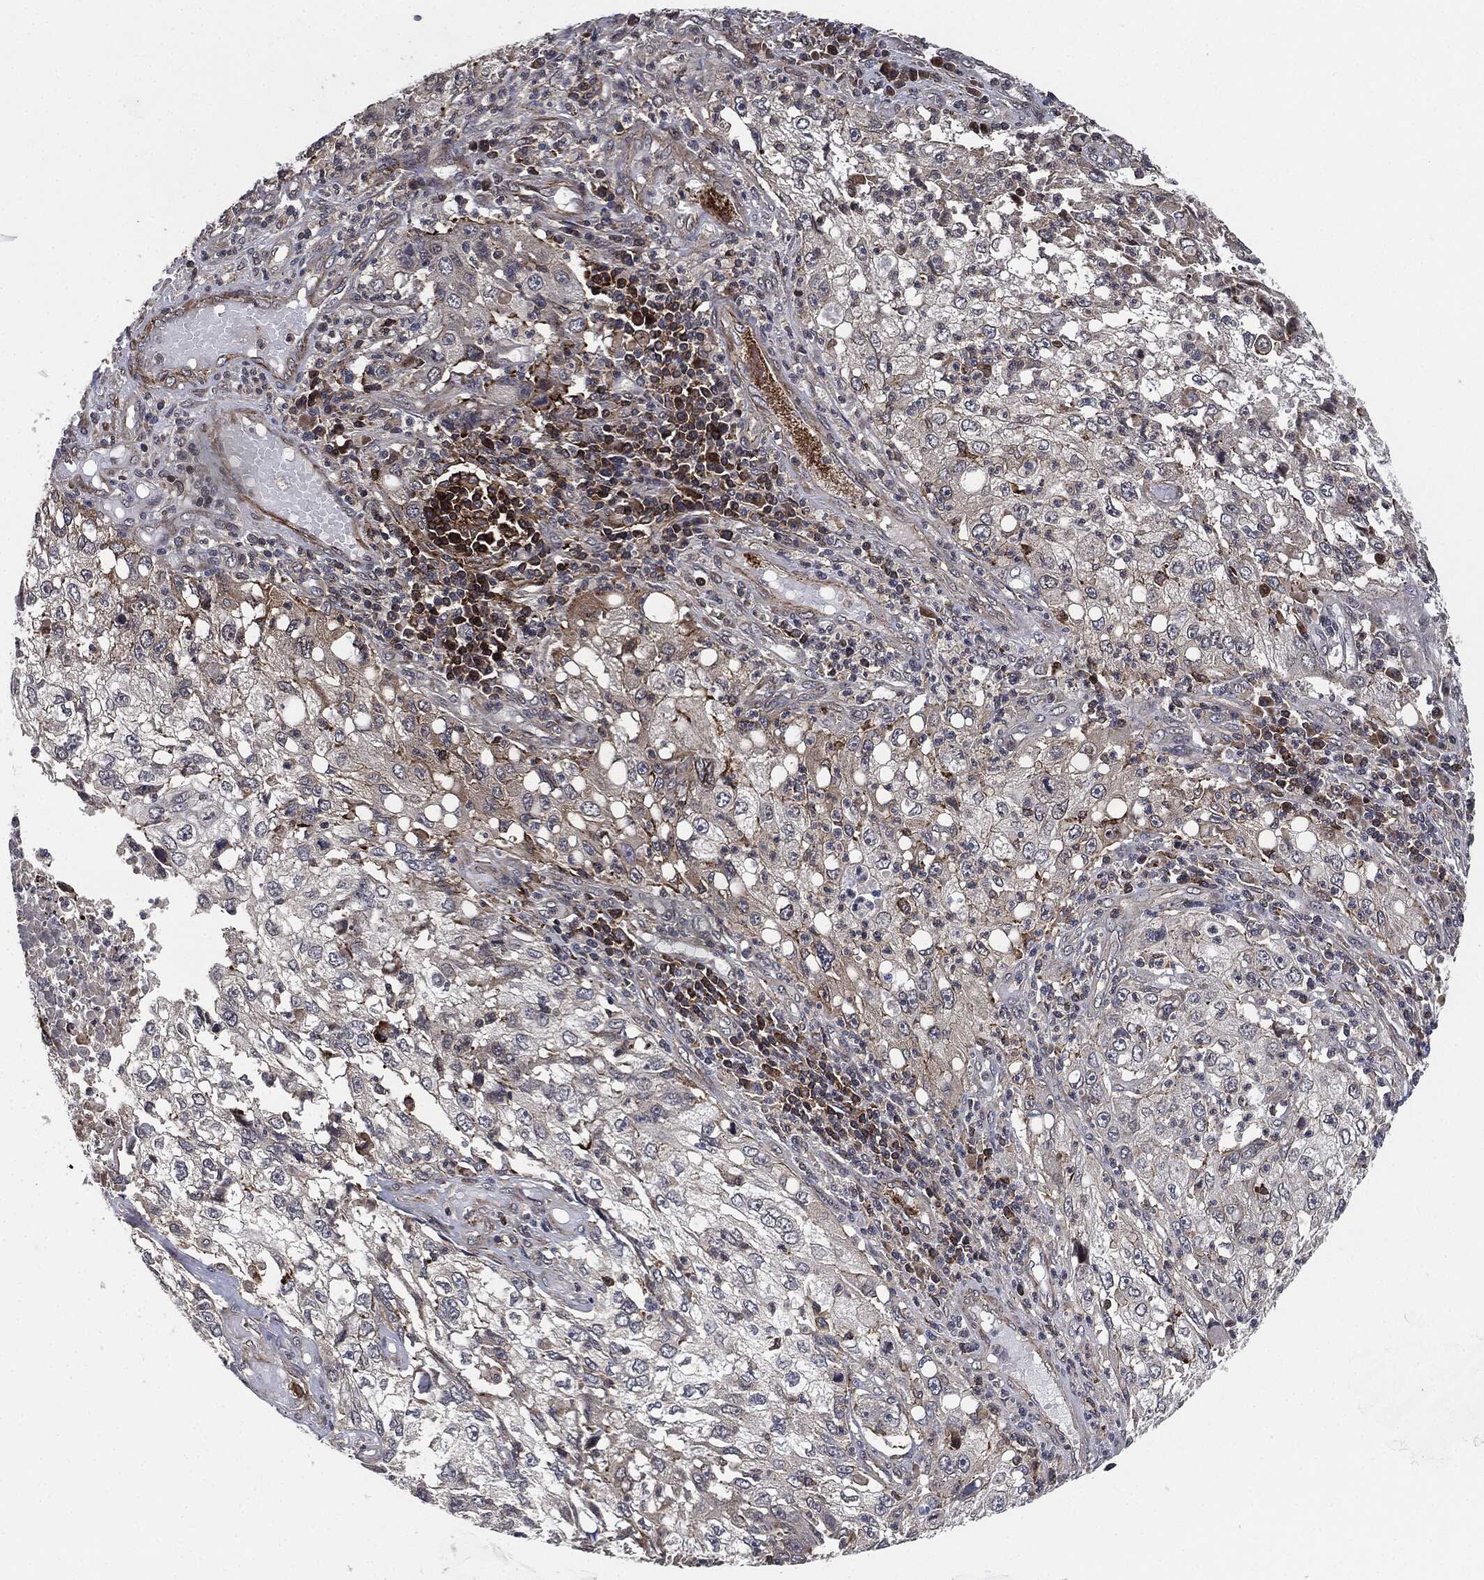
{"staining": {"intensity": "negative", "quantity": "none", "location": "none"}, "tissue": "cervical cancer", "cell_type": "Tumor cells", "image_type": "cancer", "snomed": [{"axis": "morphology", "description": "Squamous cell carcinoma, NOS"}, {"axis": "topography", "description": "Cervix"}], "caption": "Human cervical cancer (squamous cell carcinoma) stained for a protein using immunohistochemistry (IHC) reveals no staining in tumor cells.", "gene": "UBR1", "patient": {"sex": "female", "age": 36}}